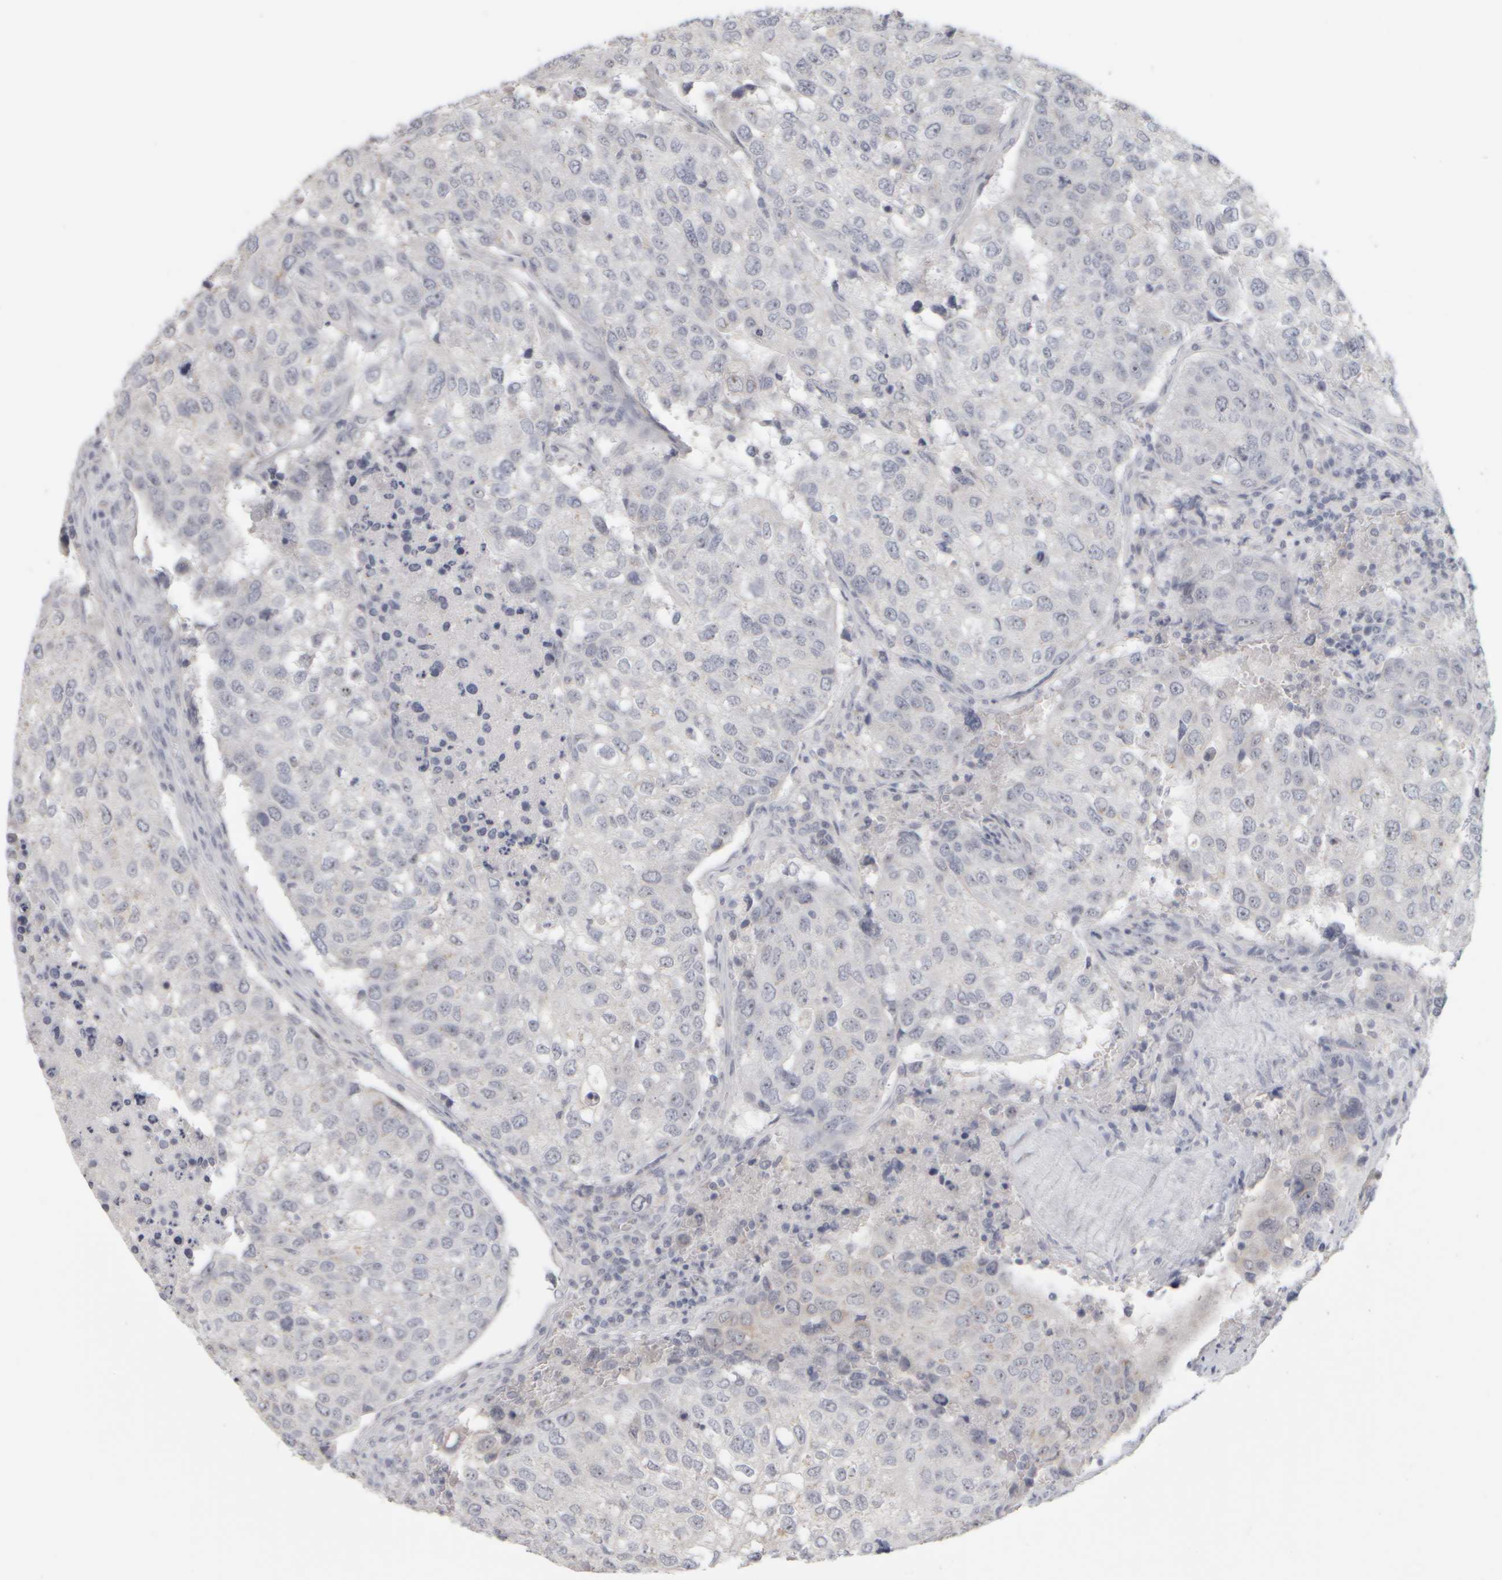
{"staining": {"intensity": "strong", "quantity": "<25%", "location": "nuclear"}, "tissue": "urothelial cancer", "cell_type": "Tumor cells", "image_type": "cancer", "snomed": [{"axis": "morphology", "description": "Urothelial carcinoma, High grade"}, {"axis": "topography", "description": "Lymph node"}, {"axis": "topography", "description": "Urinary bladder"}], "caption": "Urothelial cancer stained with IHC shows strong nuclear expression in approximately <25% of tumor cells. (DAB IHC with brightfield microscopy, high magnification).", "gene": "DCXR", "patient": {"sex": "male", "age": 51}}